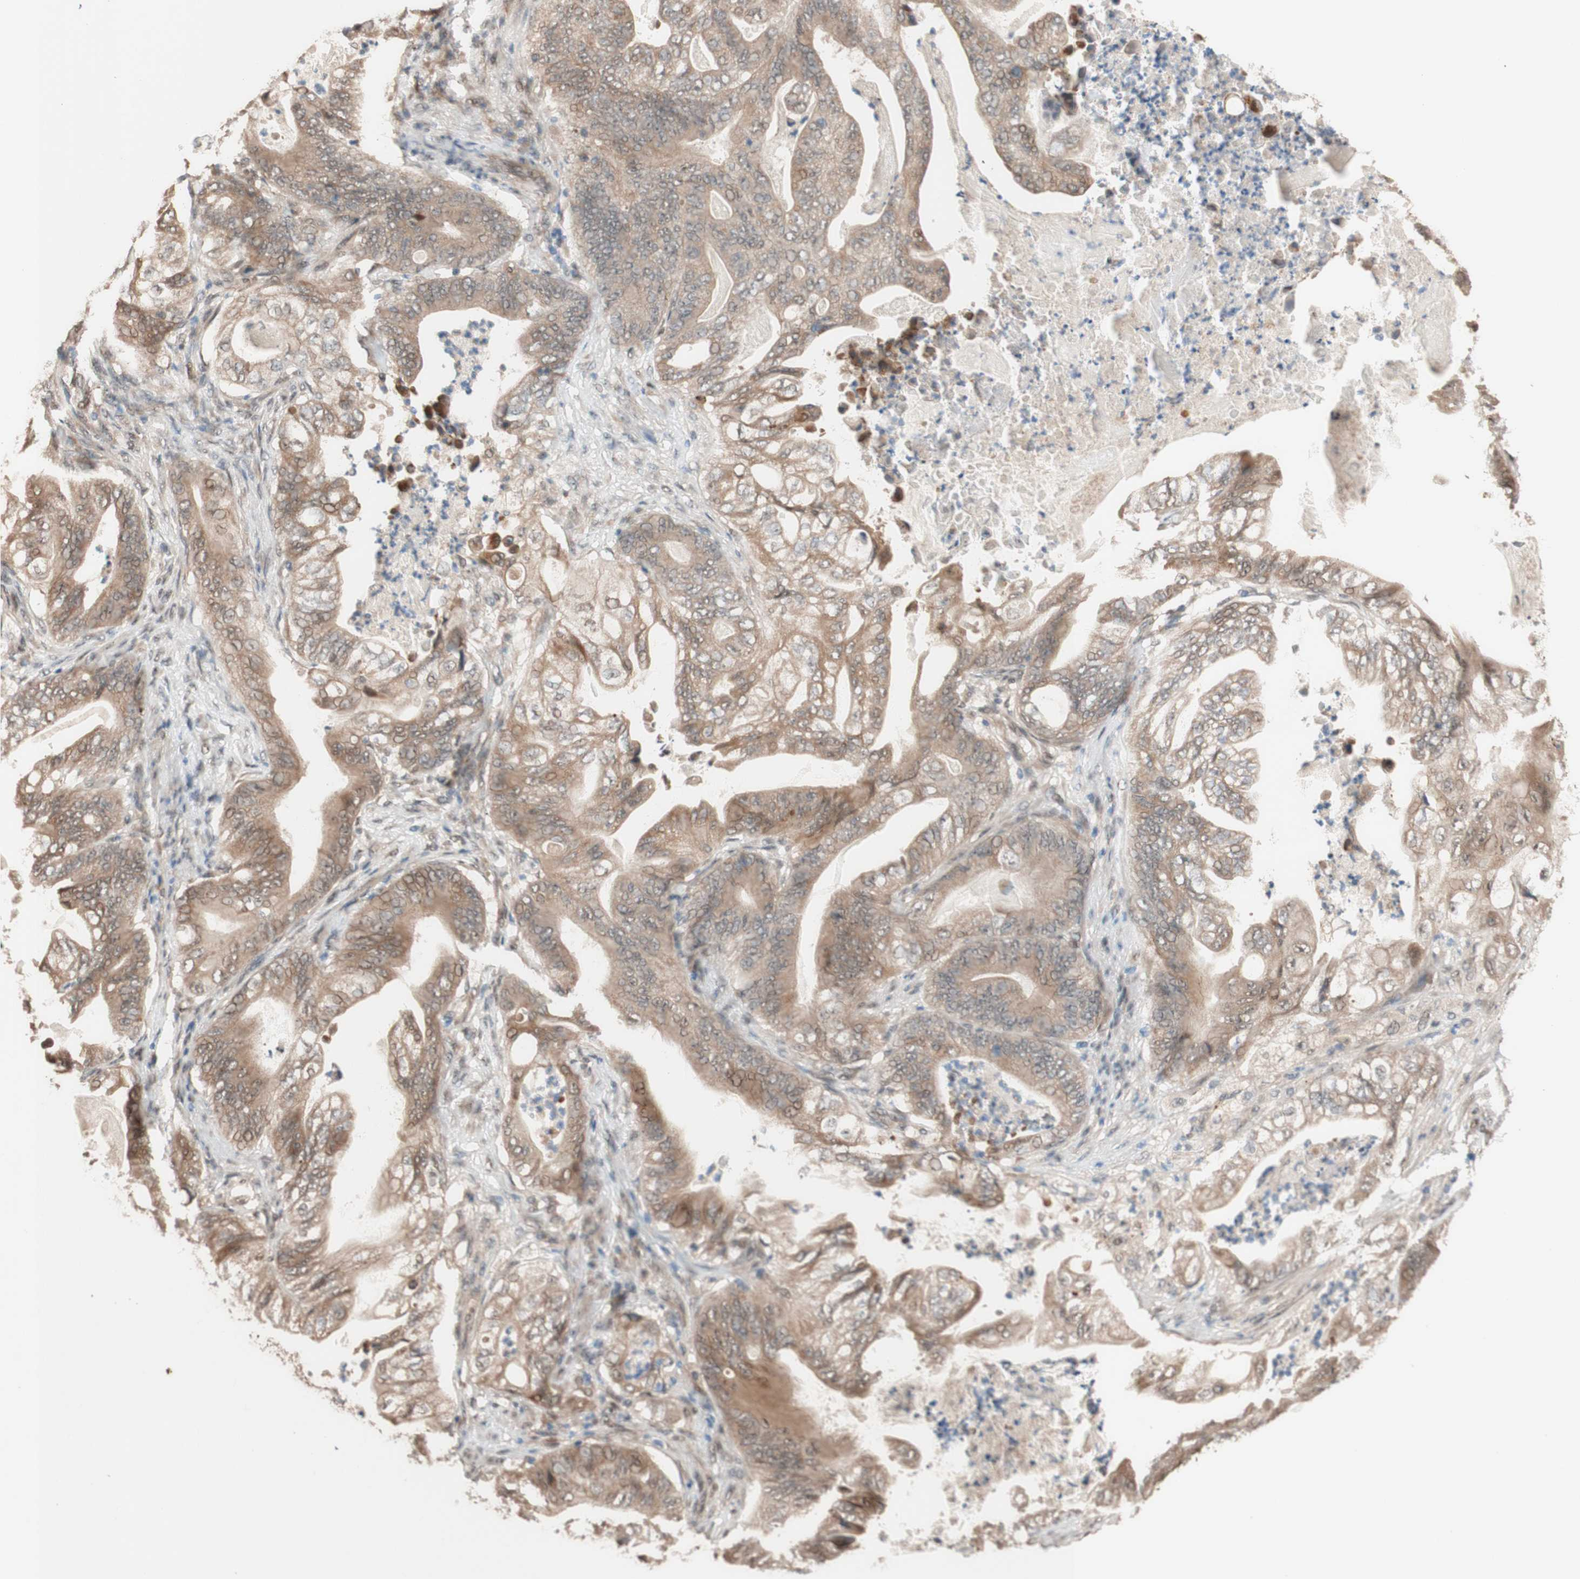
{"staining": {"intensity": "moderate", "quantity": ">75%", "location": "cytoplasmic/membranous"}, "tissue": "stomach cancer", "cell_type": "Tumor cells", "image_type": "cancer", "snomed": [{"axis": "morphology", "description": "Adenocarcinoma, NOS"}, {"axis": "topography", "description": "Stomach"}], "caption": "The histopathology image reveals a brown stain indicating the presence of a protein in the cytoplasmic/membranous of tumor cells in stomach cancer.", "gene": "CCNC", "patient": {"sex": "female", "age": 73}}